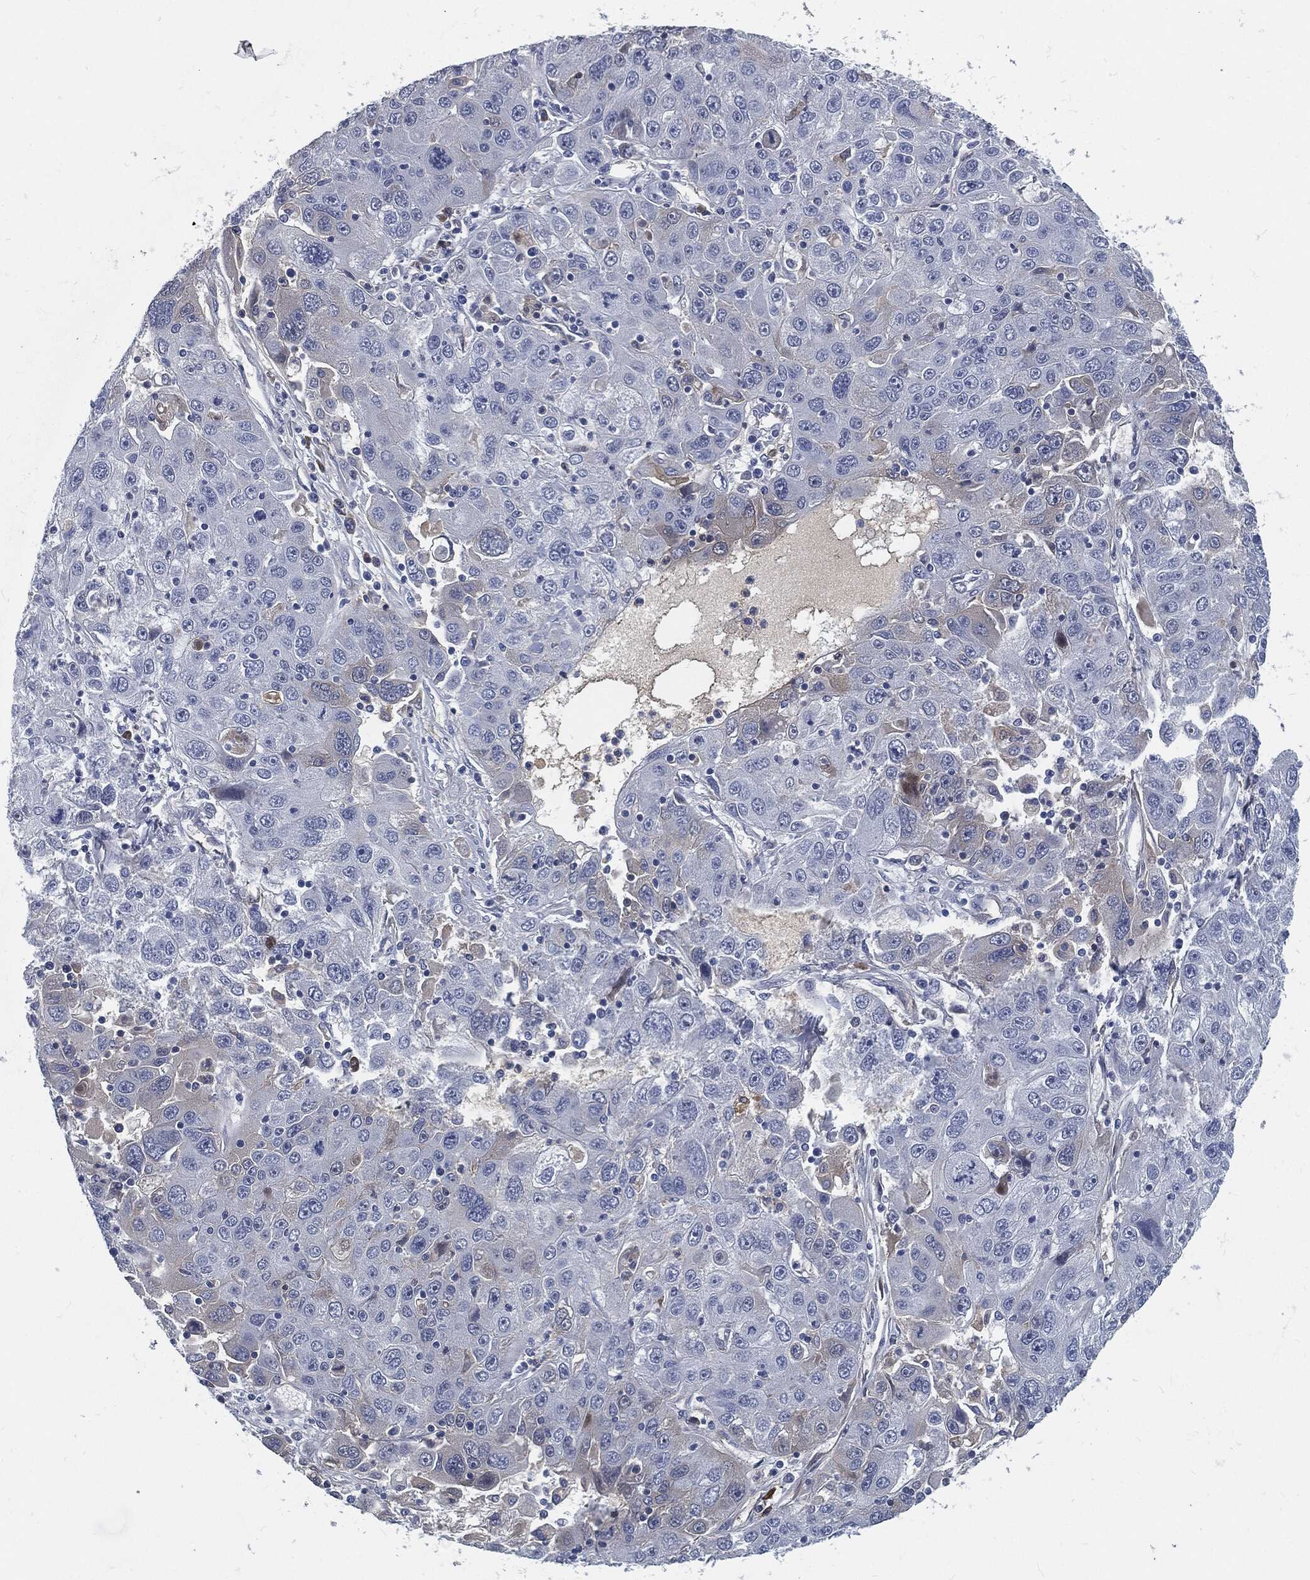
{"staining": {"intensity": "negative", "quantity": "none", "location": "none"}, "tissue": "stomach cancer", "cell_type": "Tumor cells", "image_type": "cancer", "snomed": [{"axis": "morphology", "description": "Adenocarcinoma, NOS"}, {"axis": "topography", "description": "Stomach"}], "caption": "High magnification brightfield microscopy of stomach cancer stained with DAB (brown) and counterstained with hematoxylin (blue): tumor cells show no significant positivity.", "gene": "MST1", "patient": {"sex": "male", "age": 56}}